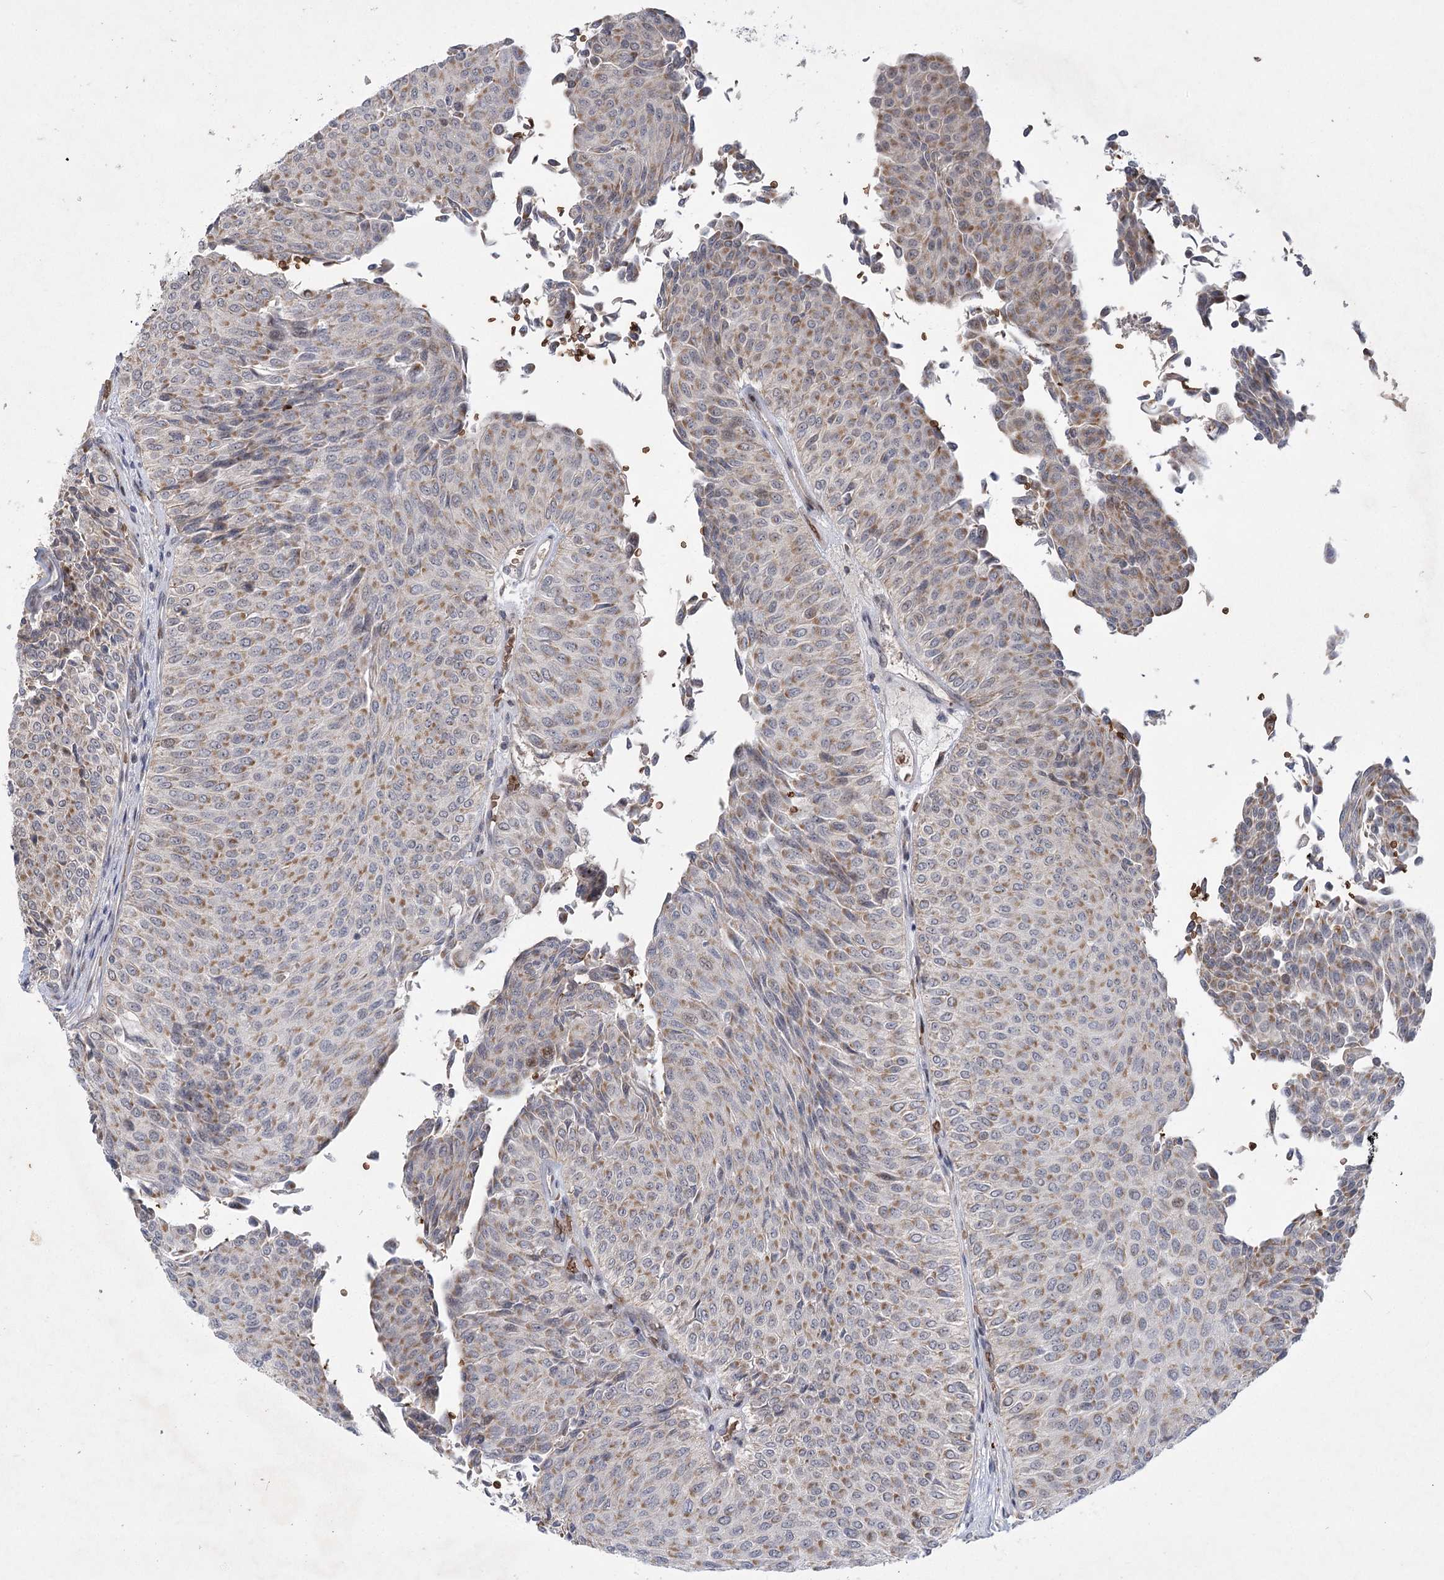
{"staining": {"intensity": "weak", "quantity": ">75%", "location": "cytoplasmic/membranous"}, "tissue": "urothelial cancer", "cell_type": "Tumor cells", "image_type": "cancer", "snomed": [{"axis": "morphology", "description": "Urothelial carcinoma, Low grade"}, {"axis": "topography", "description": "Urinary bladder"}], "caption": "Protein analysis of urothelial carcinoma (low-grade) tissue shows weak cytoplasmic/membranous staining in about >75% of tumor cells.", "gene": "NSMCE4A", "patient": {"sex": "male", "age": 78}}